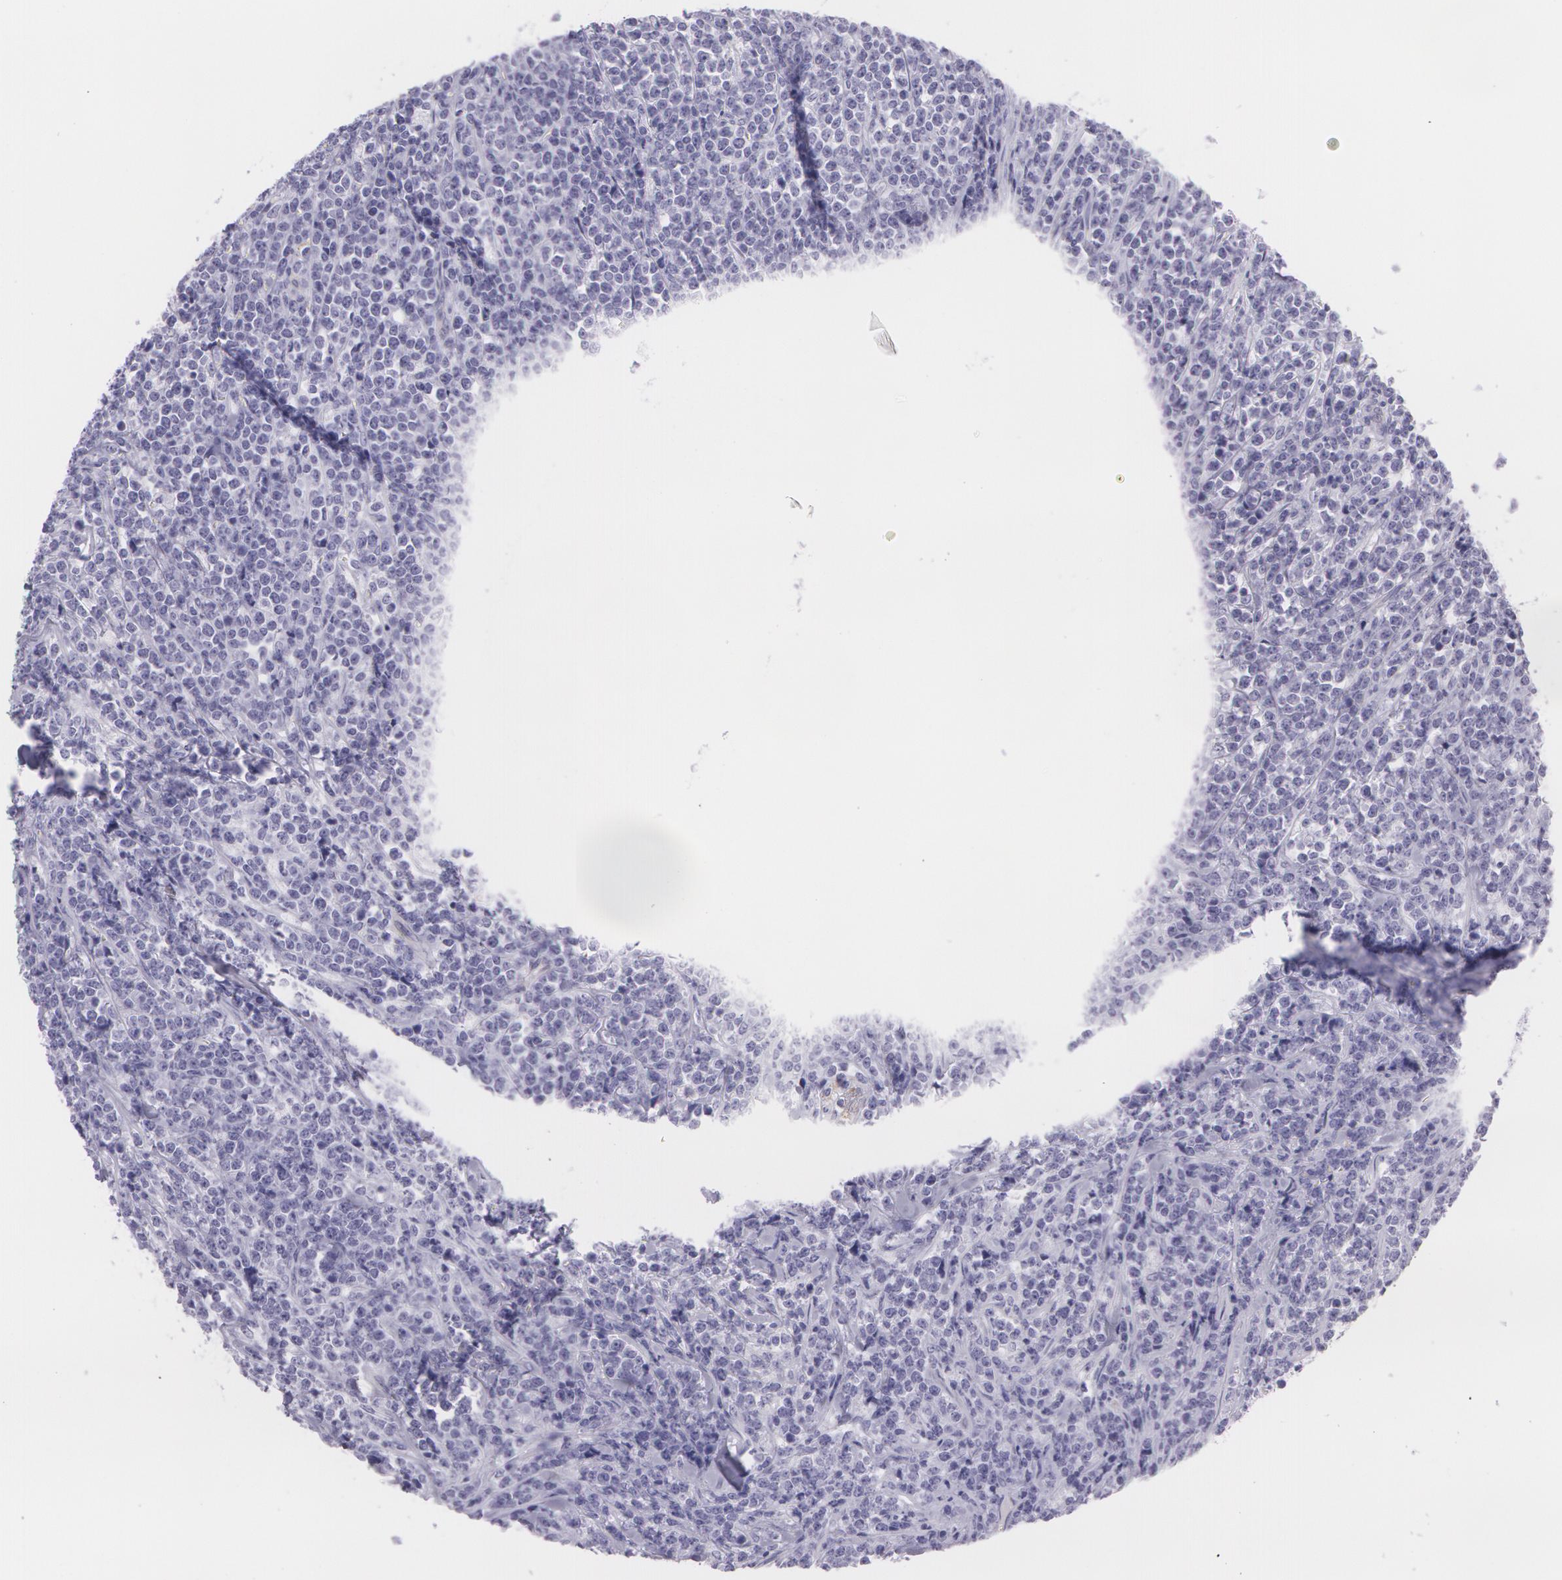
{"staining": {"intensity": "negative", "quantity": "none", "location": "none"}, "tissue": "lymphoma", "cell_type": "Tumor cells", "image_type": "cancer", "snomed": [{"axis": "morphology", "description": "Malignant lymphoma, non-Hodgkin's type, High grade"}, {"axis": "topography", "description": "Small intestine"}, {"axis": "topography", "description": "Colon"}], "caption": "Immunohistochemistry histopathology image of neoplastic tissue: malignant lymphoma, non-Hodgkin's type (high-grade) stained with DAB displays no significant protein staining in tumor cells.", "gene": "SNCG", "patient": {"sex": "male", "age": 8}}